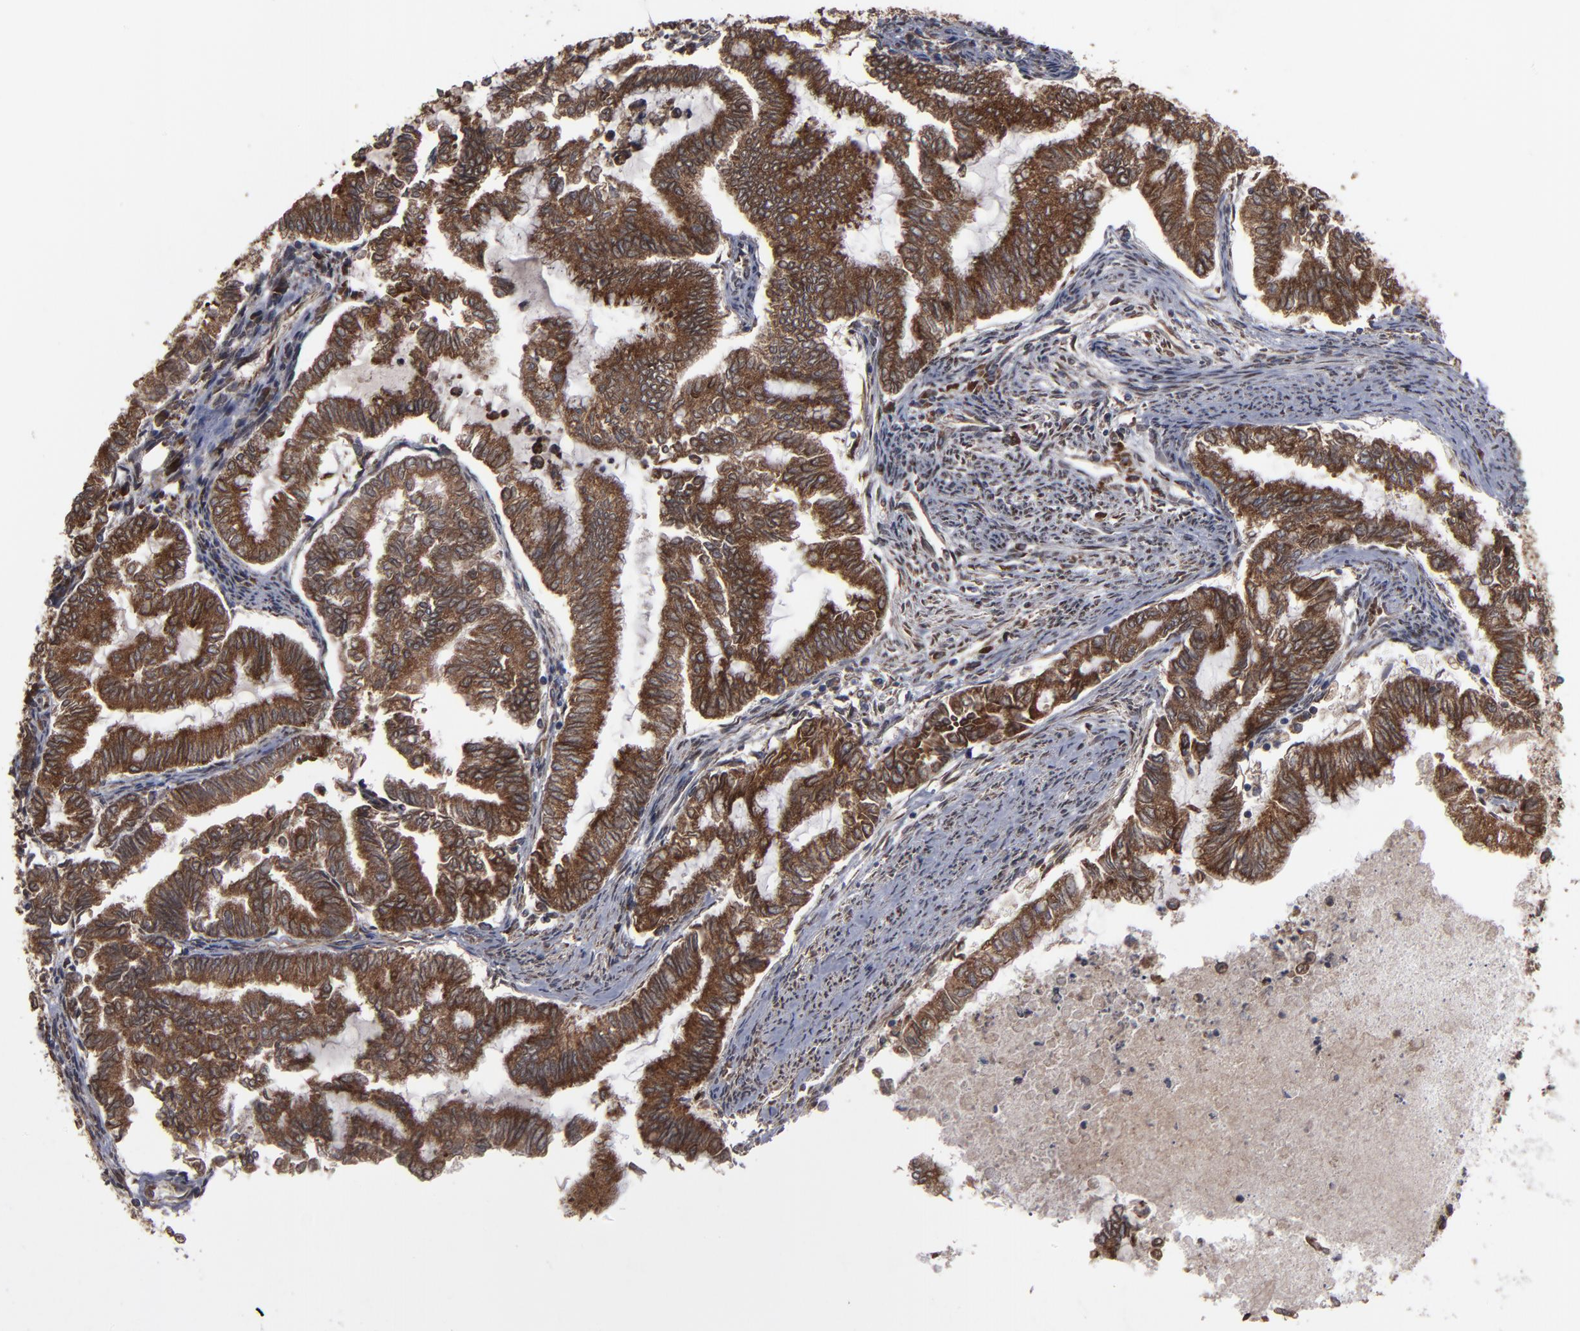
{"staining": {"intensity": "strong", "quantity": ">75%", "location": "cytoplasmic/membranous"}, "tissue": "endometrial cancer", "cell_type": "Tumor cells", "image_type": "cancer", "snomed": [{"axis": "morphology", "description": "Adenocarcinoma, NOS"}, {"axis": "topography", "description": "Endometrium"}], "caption": "An immunohistochemistry (IHC) micrograph of neoplastic tissue is shown. Protein staining in brown shows strong cytoplasmic/membranous positivity in endometrial cancer (adenocarcinoma) within tumor cells.", "gene": "CNIH1", "patient": {"sex": "female", "age": 79}}